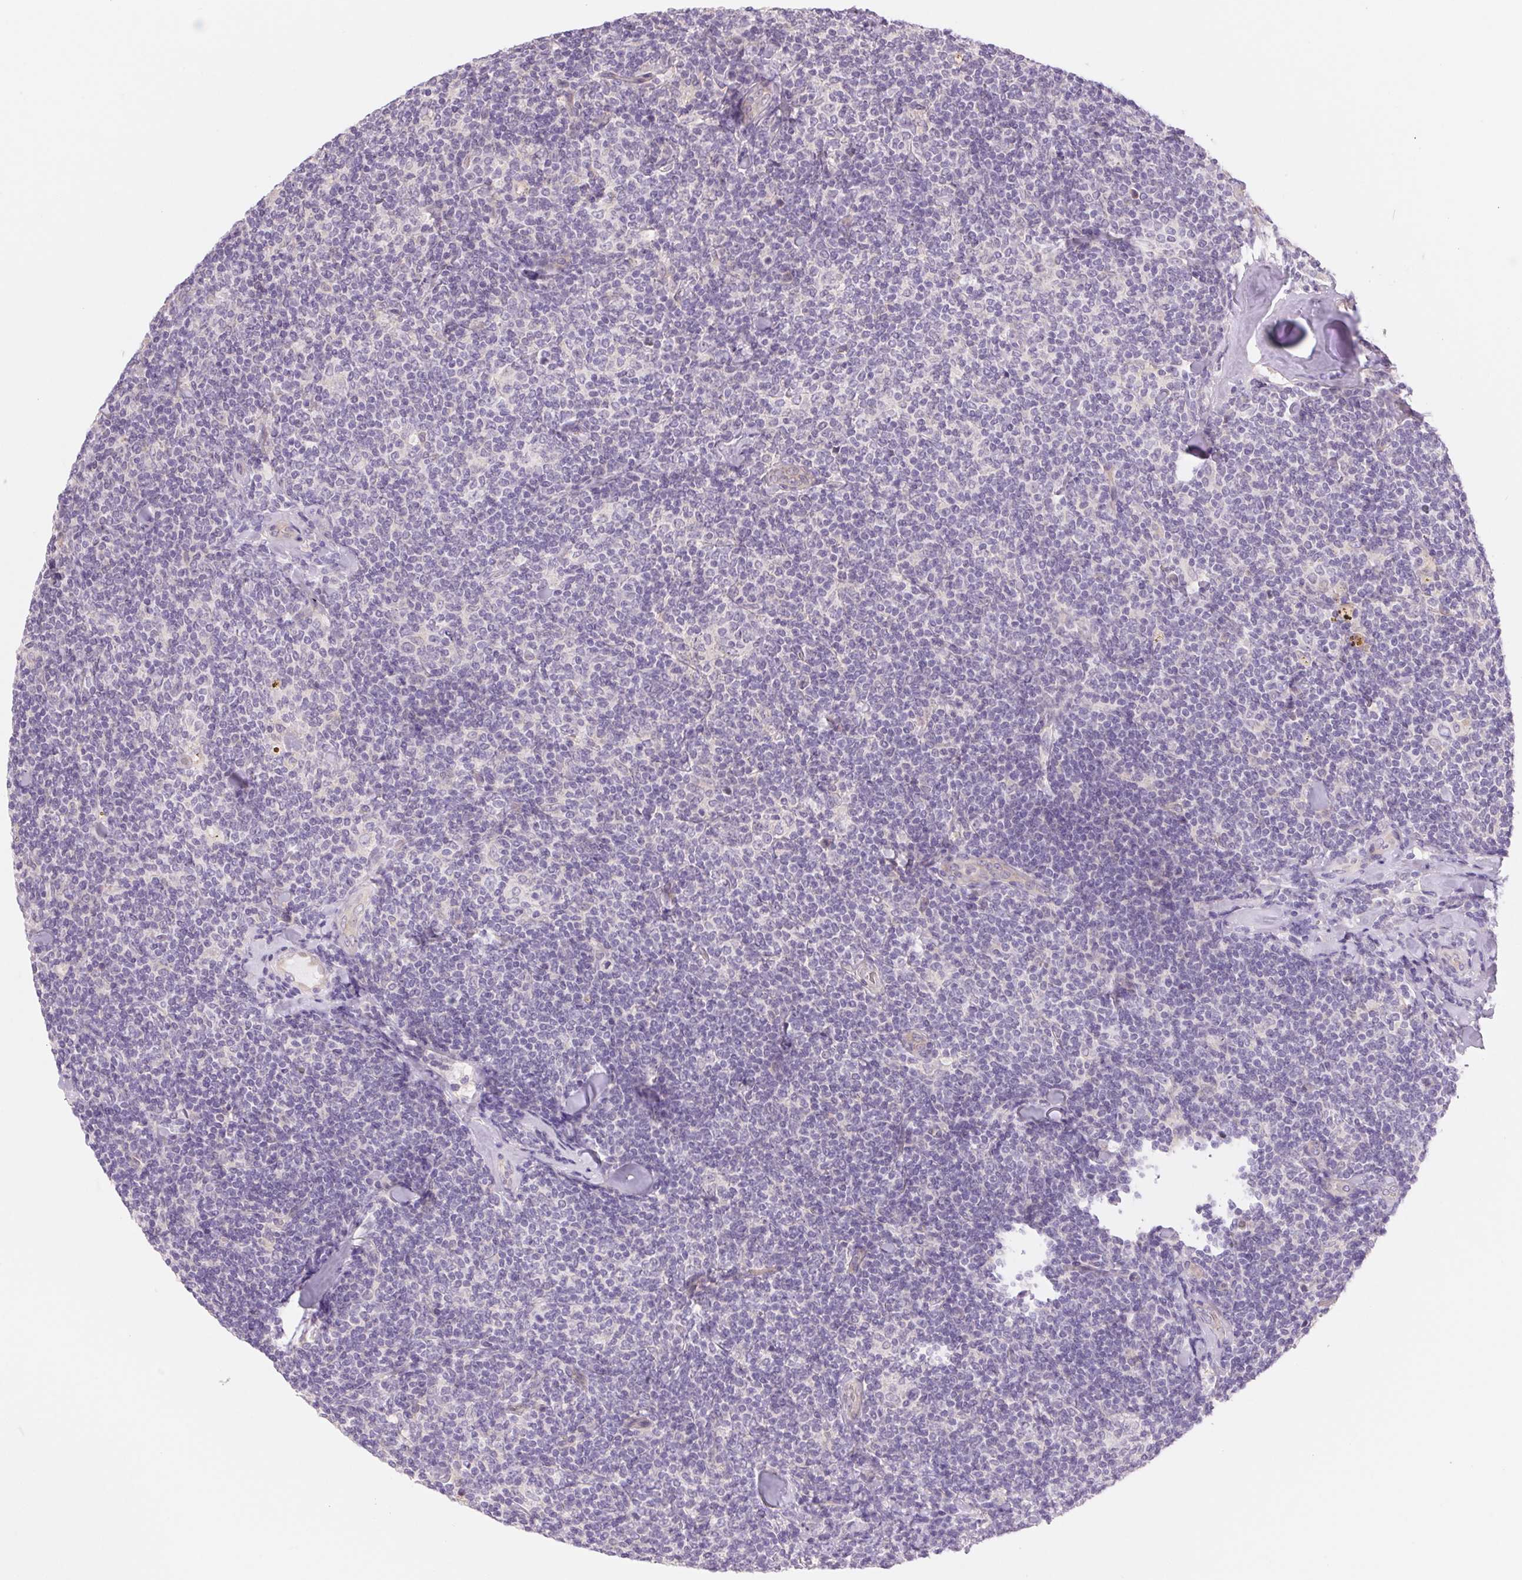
{"staining": {"intensity": "negative", "quantity": "none", "location": "none"}, "tissue": "lymphoma", "cell_type": "Tumor cells", "image_type": "cancer", "snomed": [{"axis": "morphology", "description": "Malignant lymphoma, non-Hodgkin's type, Low grade"}, {"axis": "topography", "description": "Lymph node"}], "caption": "Tumor cells are negative for brown protein staining in malignant lymphoma, non-Hodgkin's type (low-grade).", "gene": "CTNND2", "patient": {"sex": "female", "age": 56}}